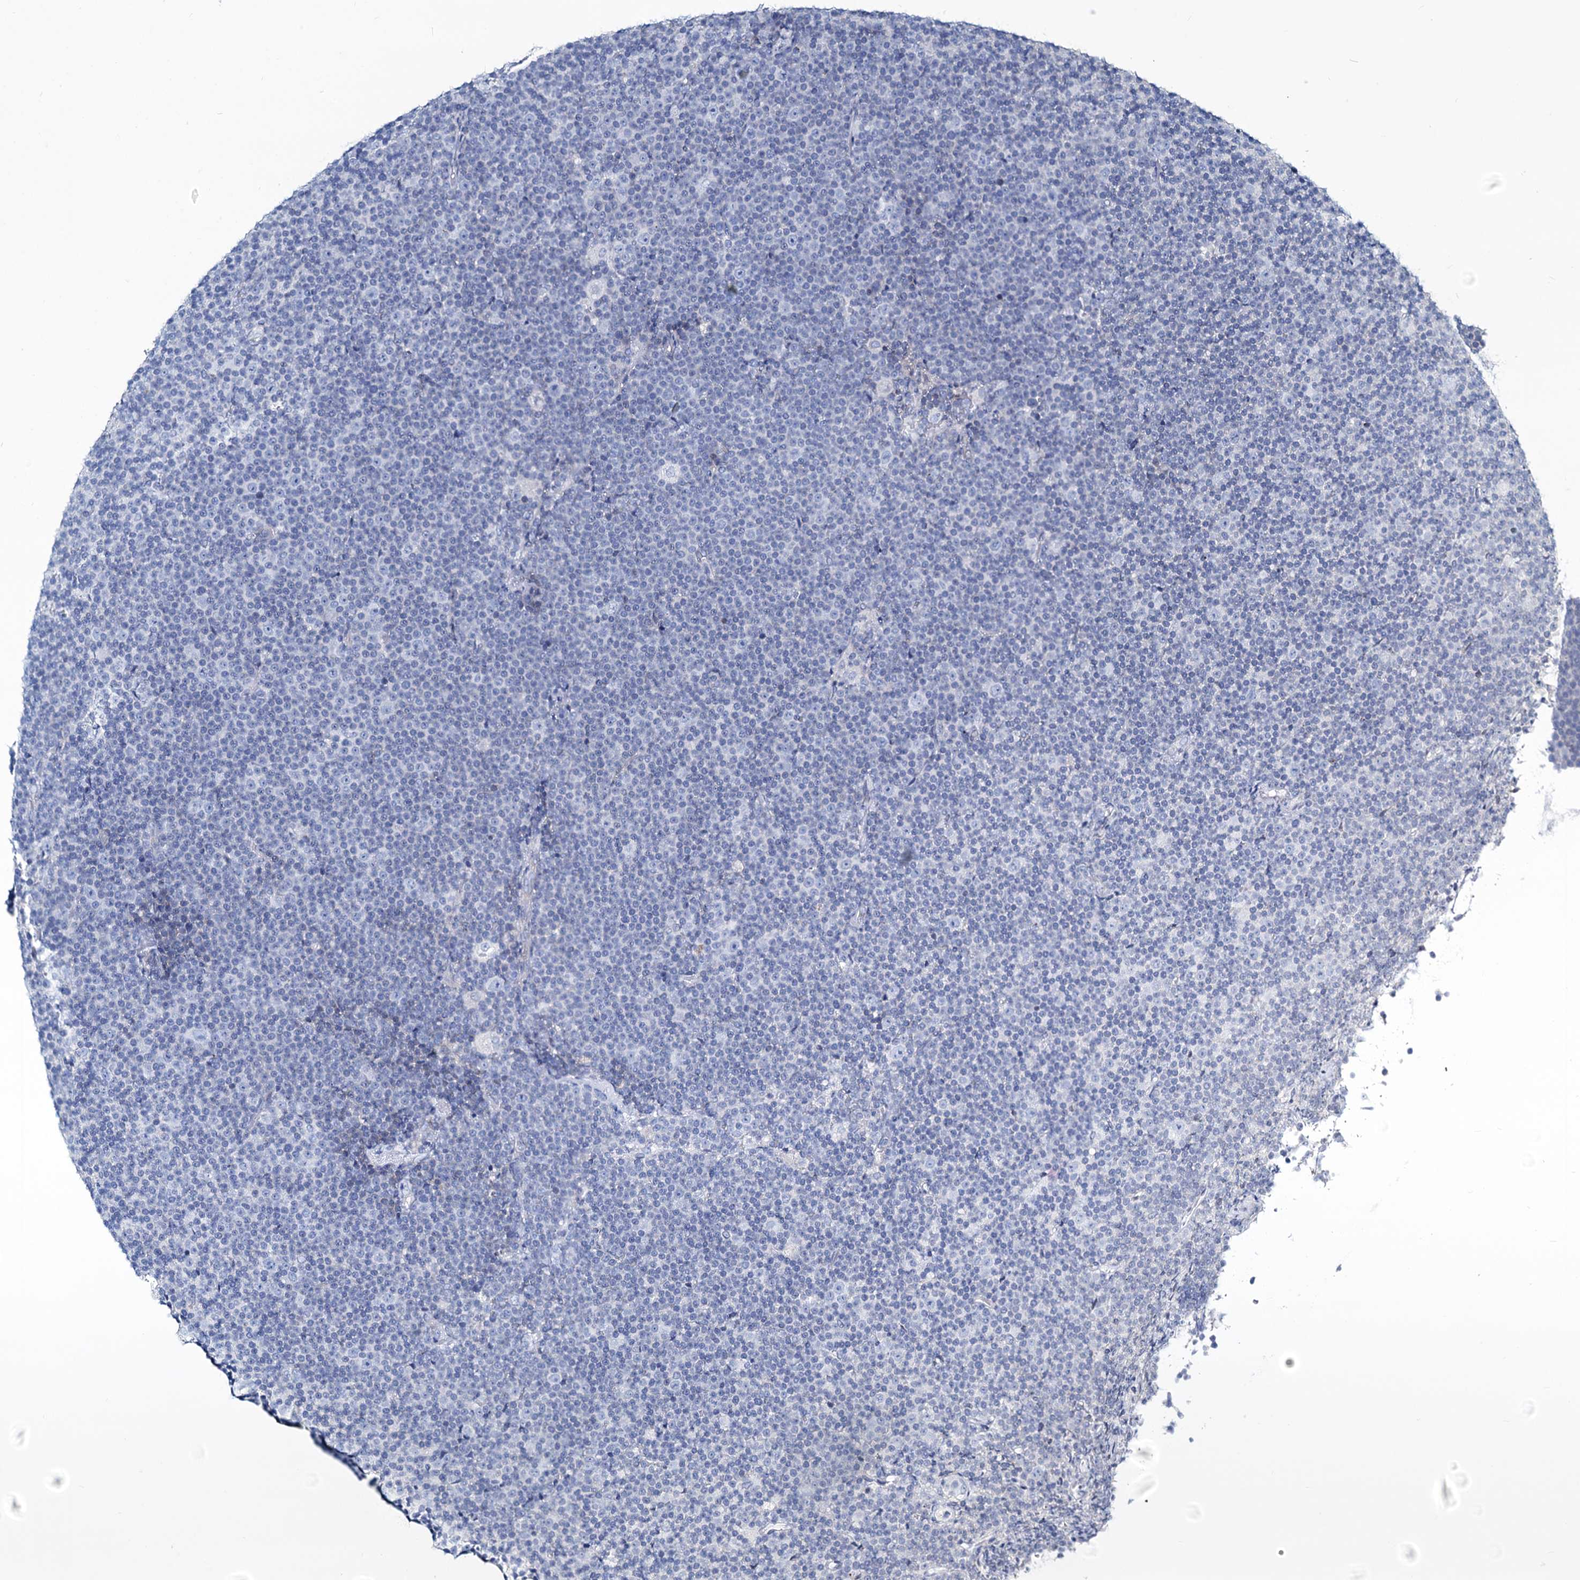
{"staining": {"intensity": "negative", "quantity": "none", "location": "none"}, "tissue": "lymphoma", "cell_type": "Tumor cells", "image_type": "cancer", "snomed": [{"axis": "morphology", "description": "Malignant lymphoma, non-Hodgkin's type, Low grade"}, {"axis": "topography", "description": "Lymph node"}], "caption": "This is an immunohistochemistry (IHC) histopathology image of malignant lymphoma, non-Hodgkin's type (low-grade). There is no positivity in tumor cells.", "gene": "TOX3", "patient": {"sex": "female", "age": 67}}